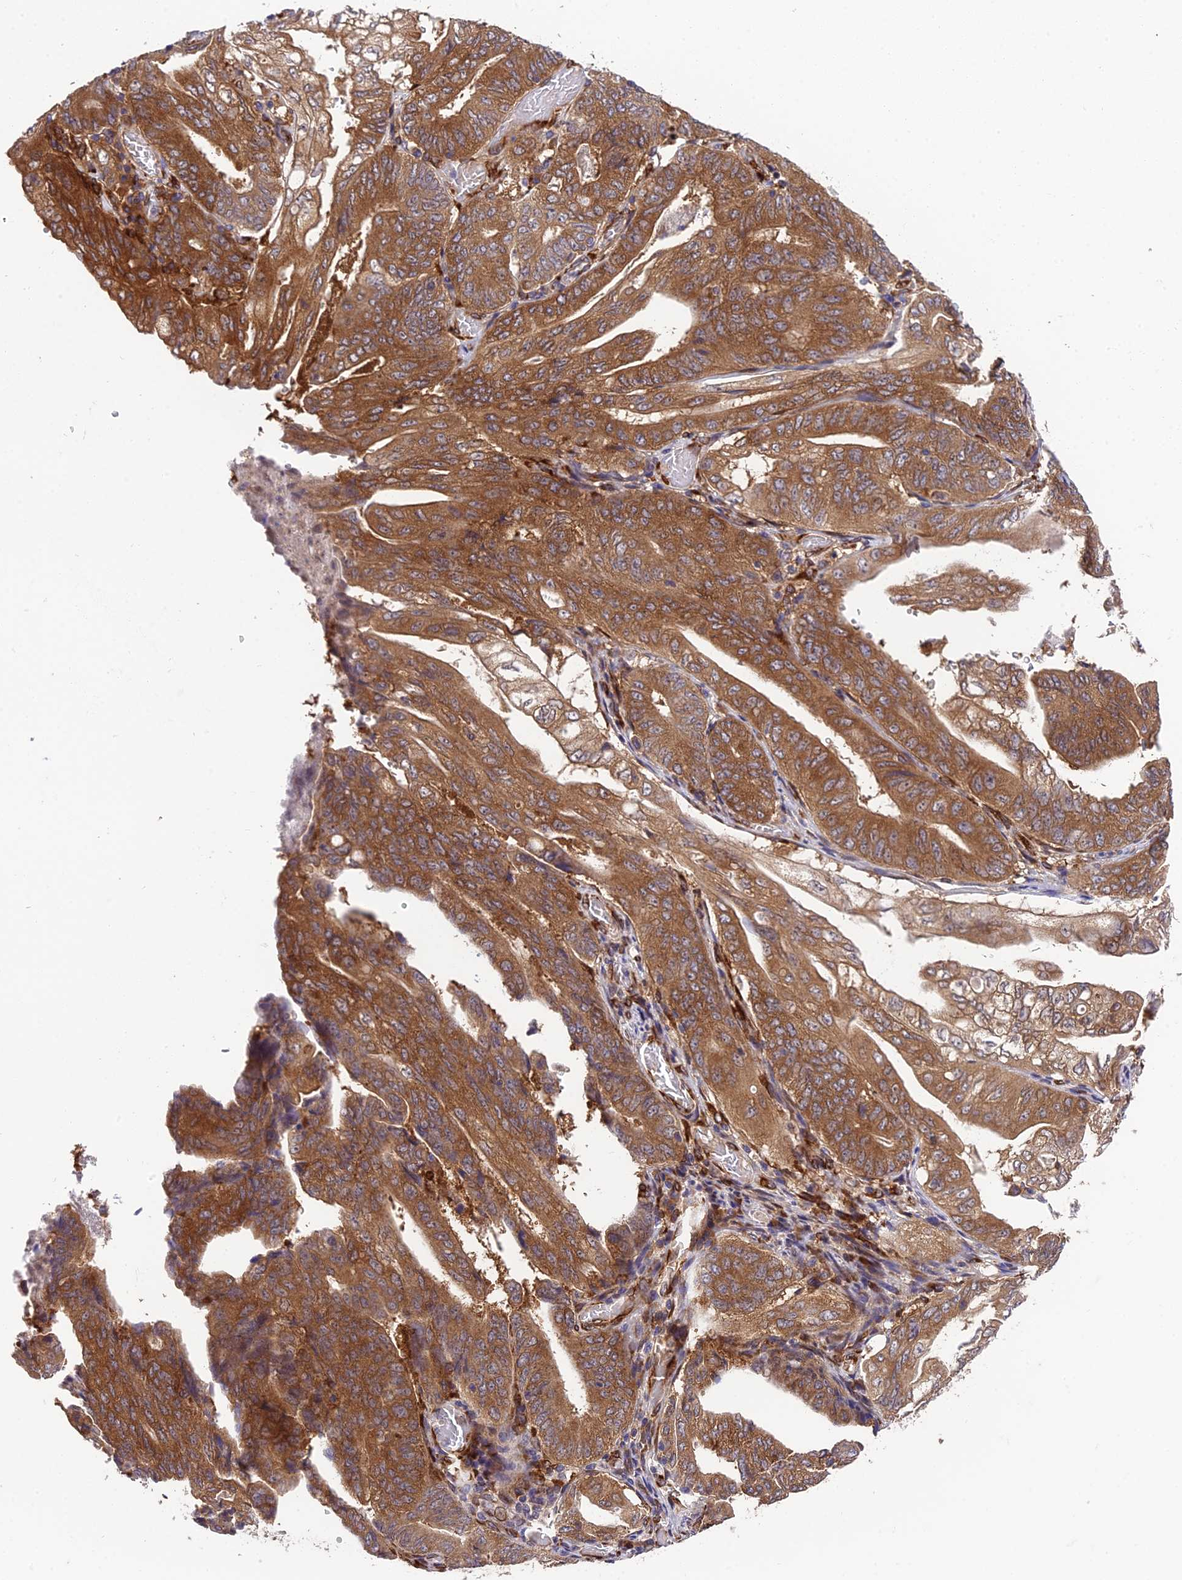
{"staining": {"intensity": "strong", "quantity": ">75%", "location": "cytoplasmic/membranous"}, "tissue": "stomach cancer", "cell_type": "Tumor cells", "image_type": "cancer", "snomed": [{"axis": "morphology", "description": "Adenocarcinoma, NOS"}, {"axis": "topography", "description": "Stomach"}], "caption": "Protein staining demonstrates strong cytoplasmic/membranous staining in approximately >75% of tumor cells in adenocarcinoma (stomach).", "gene": "DHCR7", "patient": {"sex": "female", "age": 73}}